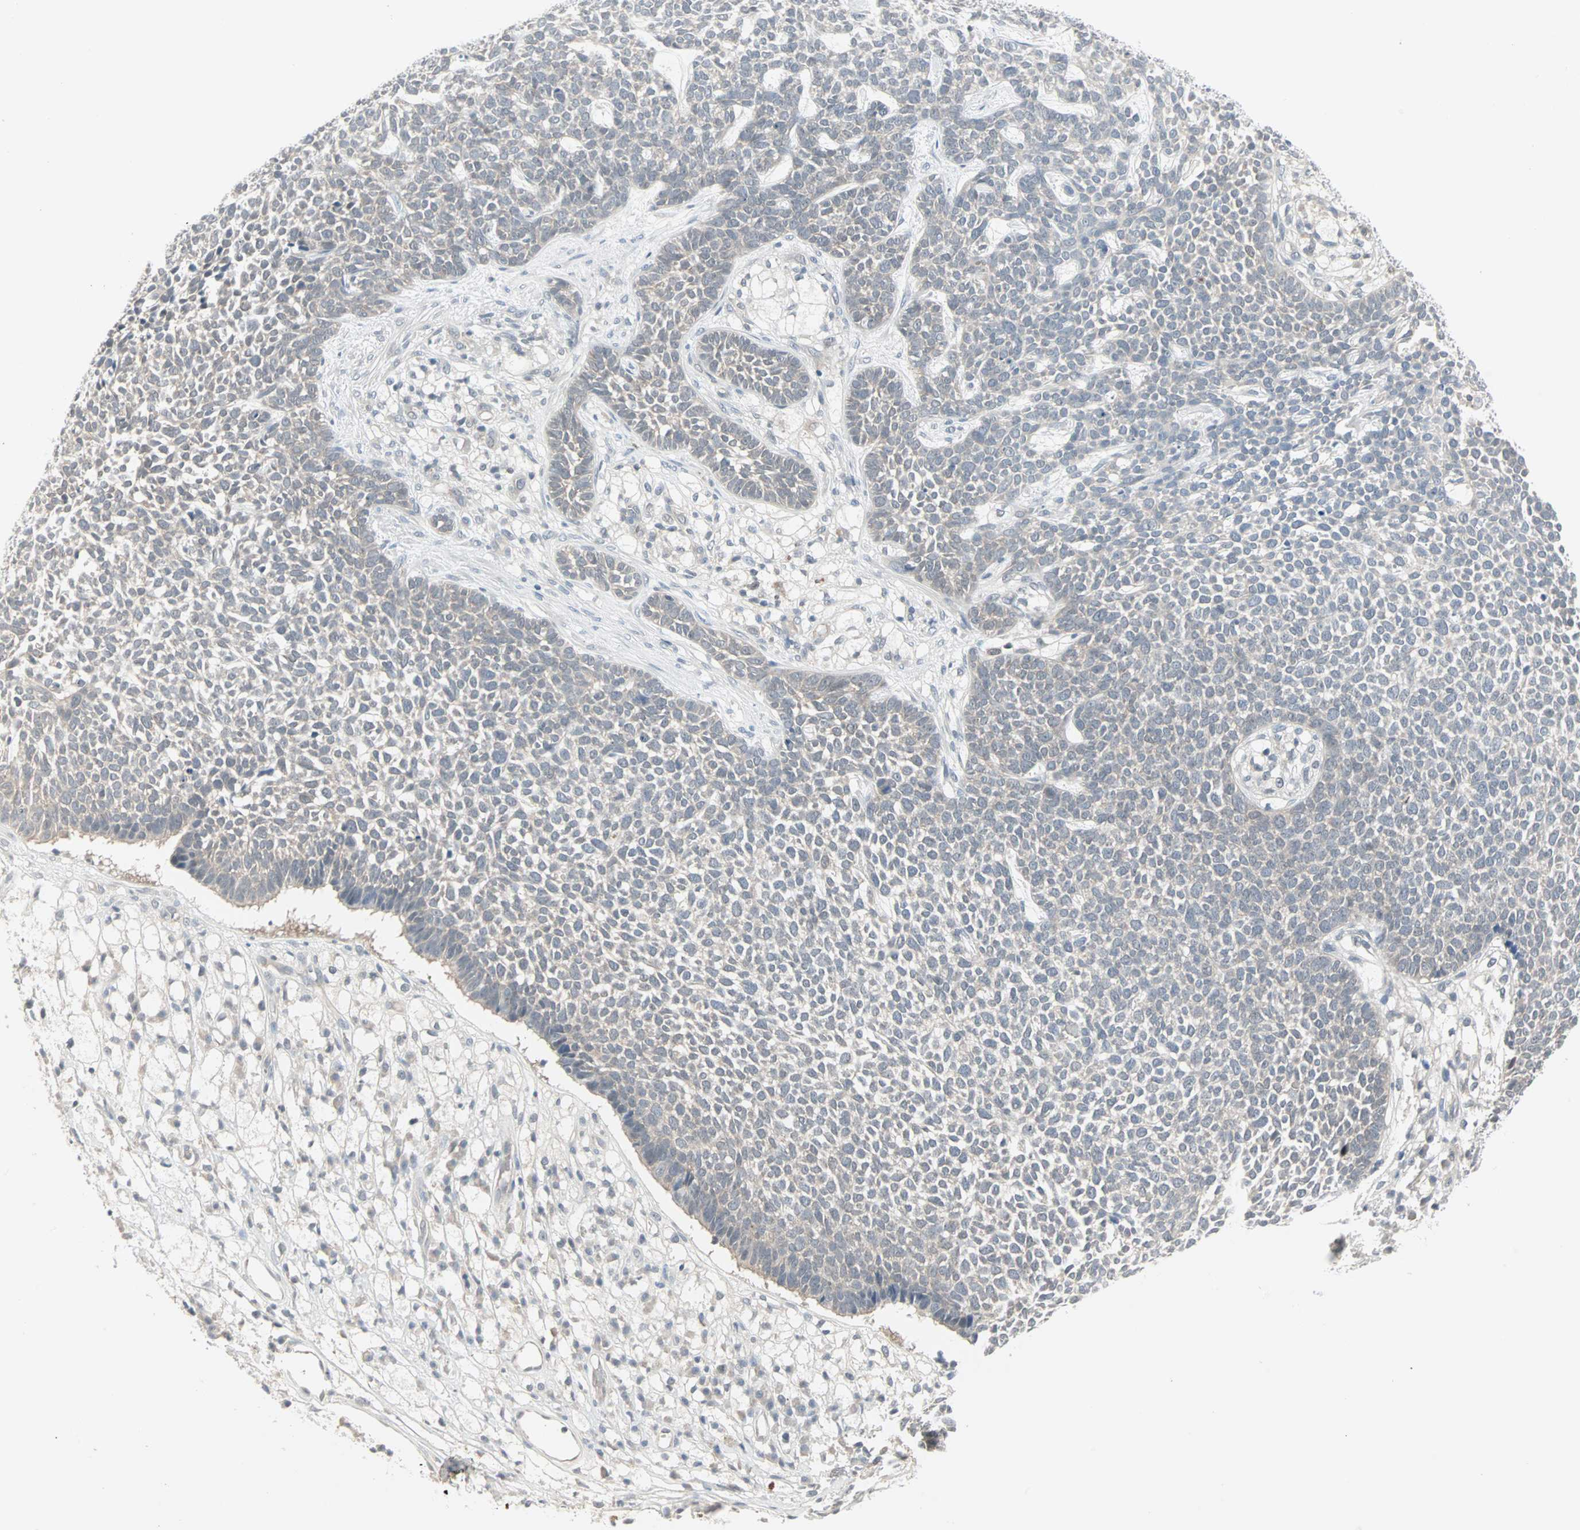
{"staining": {"intensity": "negative", "quantity": "none", "location": "none"}, "tissue": "skin cancer", "cell_type": "Tumor cells", "image_type": "cancer", "snomed": [{"axis": "morphology", "description": "Basal cell carcinoma"}, {"axis": "topography", "description": "Skin"}], "caption": "Immunohistochemistry histopathology image of skin basal cell carcinoma stained for a protein (brown), which demonstrates no positivity in tumor cells. (DAB (3,3'-diaminobenzidine) IHC with hematoxylin counter stain).", "gene": "PTPA", "patient": {"sex": "female", "age": 84}}